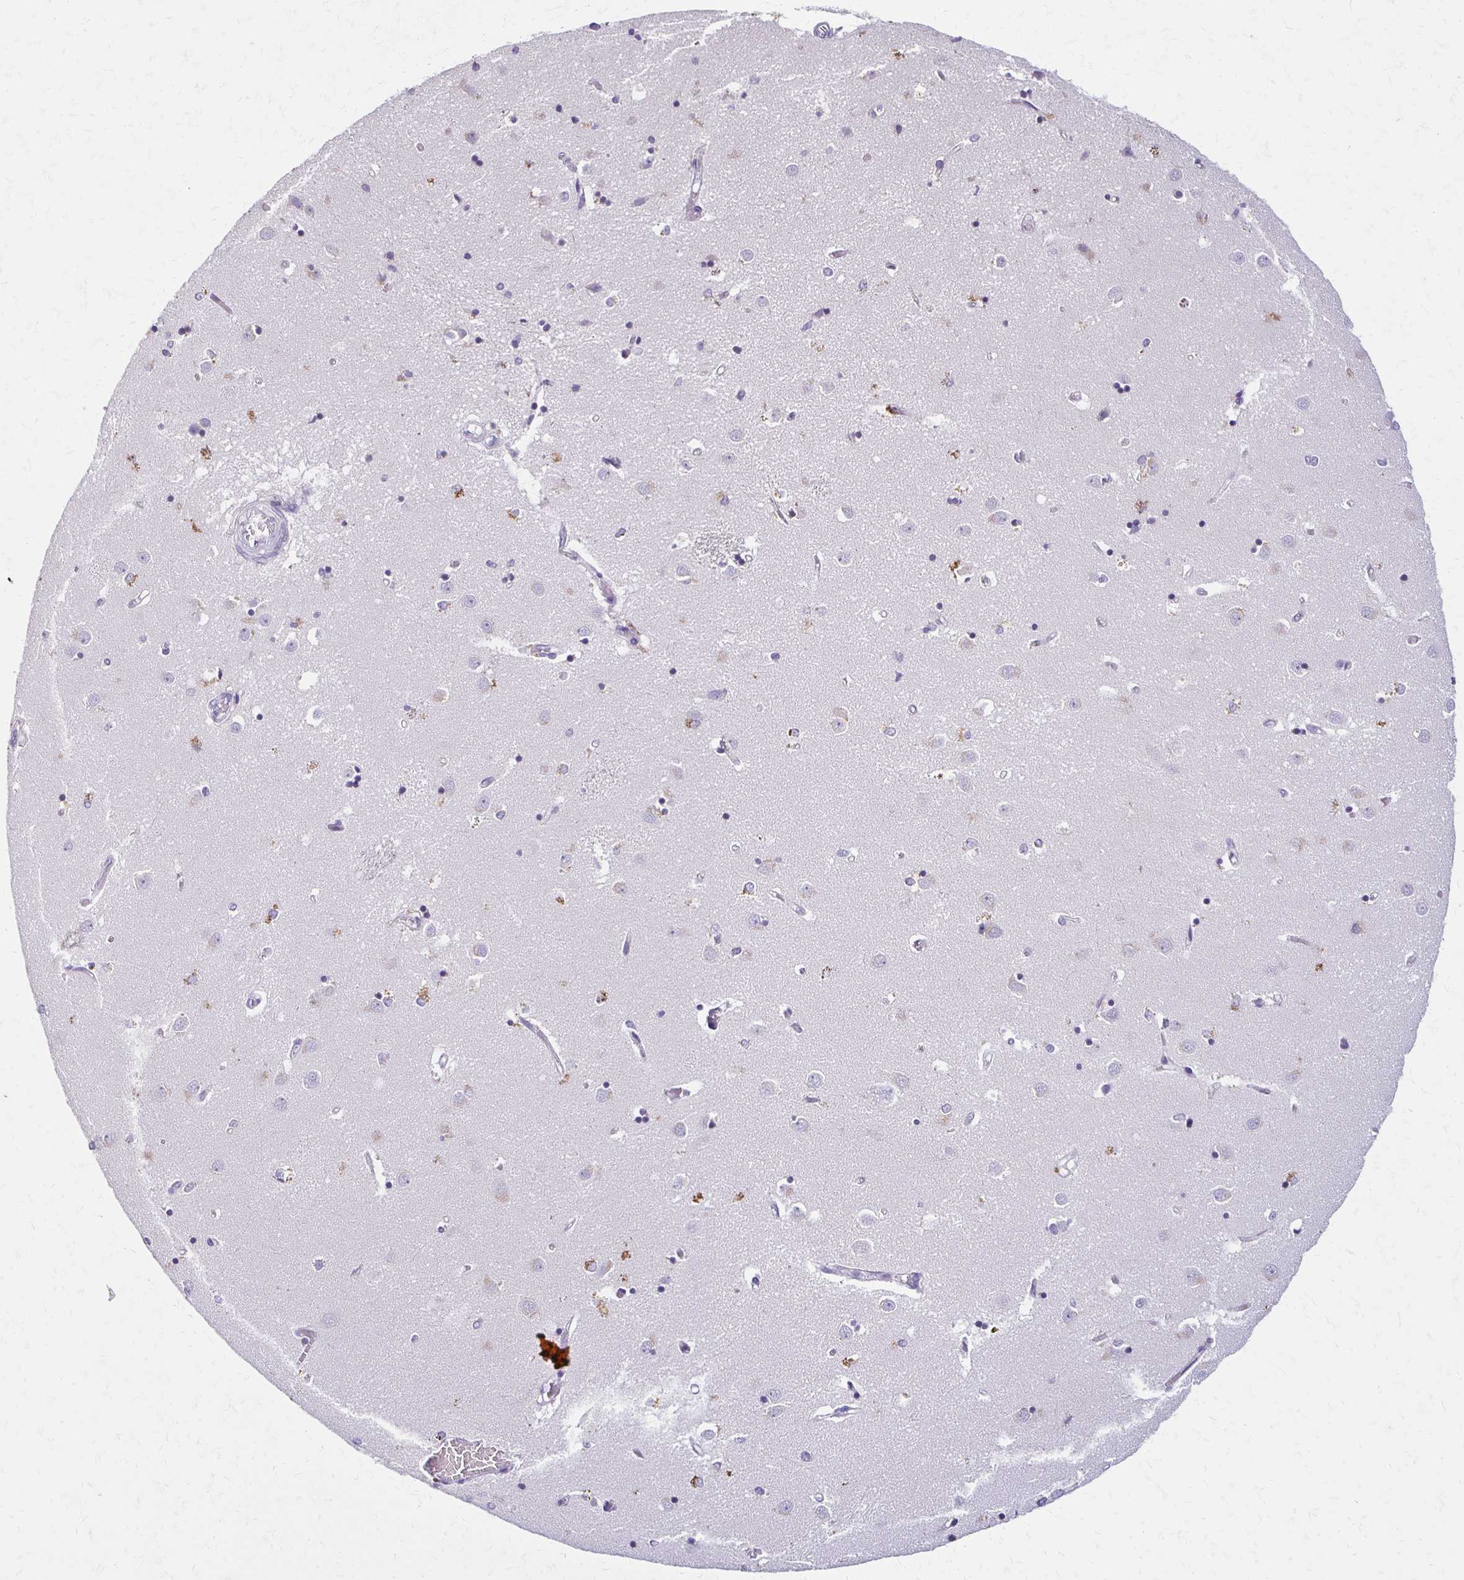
{"staining": {"intensity": "negative", "quantity": "none", "location": "none"}, "tissue": "caudate", "cell_type": "Glial cells", "image_type": "normal", "snomed": [{"axis": "morphology", "description": "Normal tissue, NOS"}, {"axis": "topography", "description": "Lateral ventricle wall"}], "caption": "Image shows no significant protein expression in glial cells of normal caudate. (DAB (3,3'-diaminobenzidine) immunohistochemistry visualized using brightfield microscopy, high magnification).", "gene": "BBS12", "patient": {"sex": "male", "age": 54}}